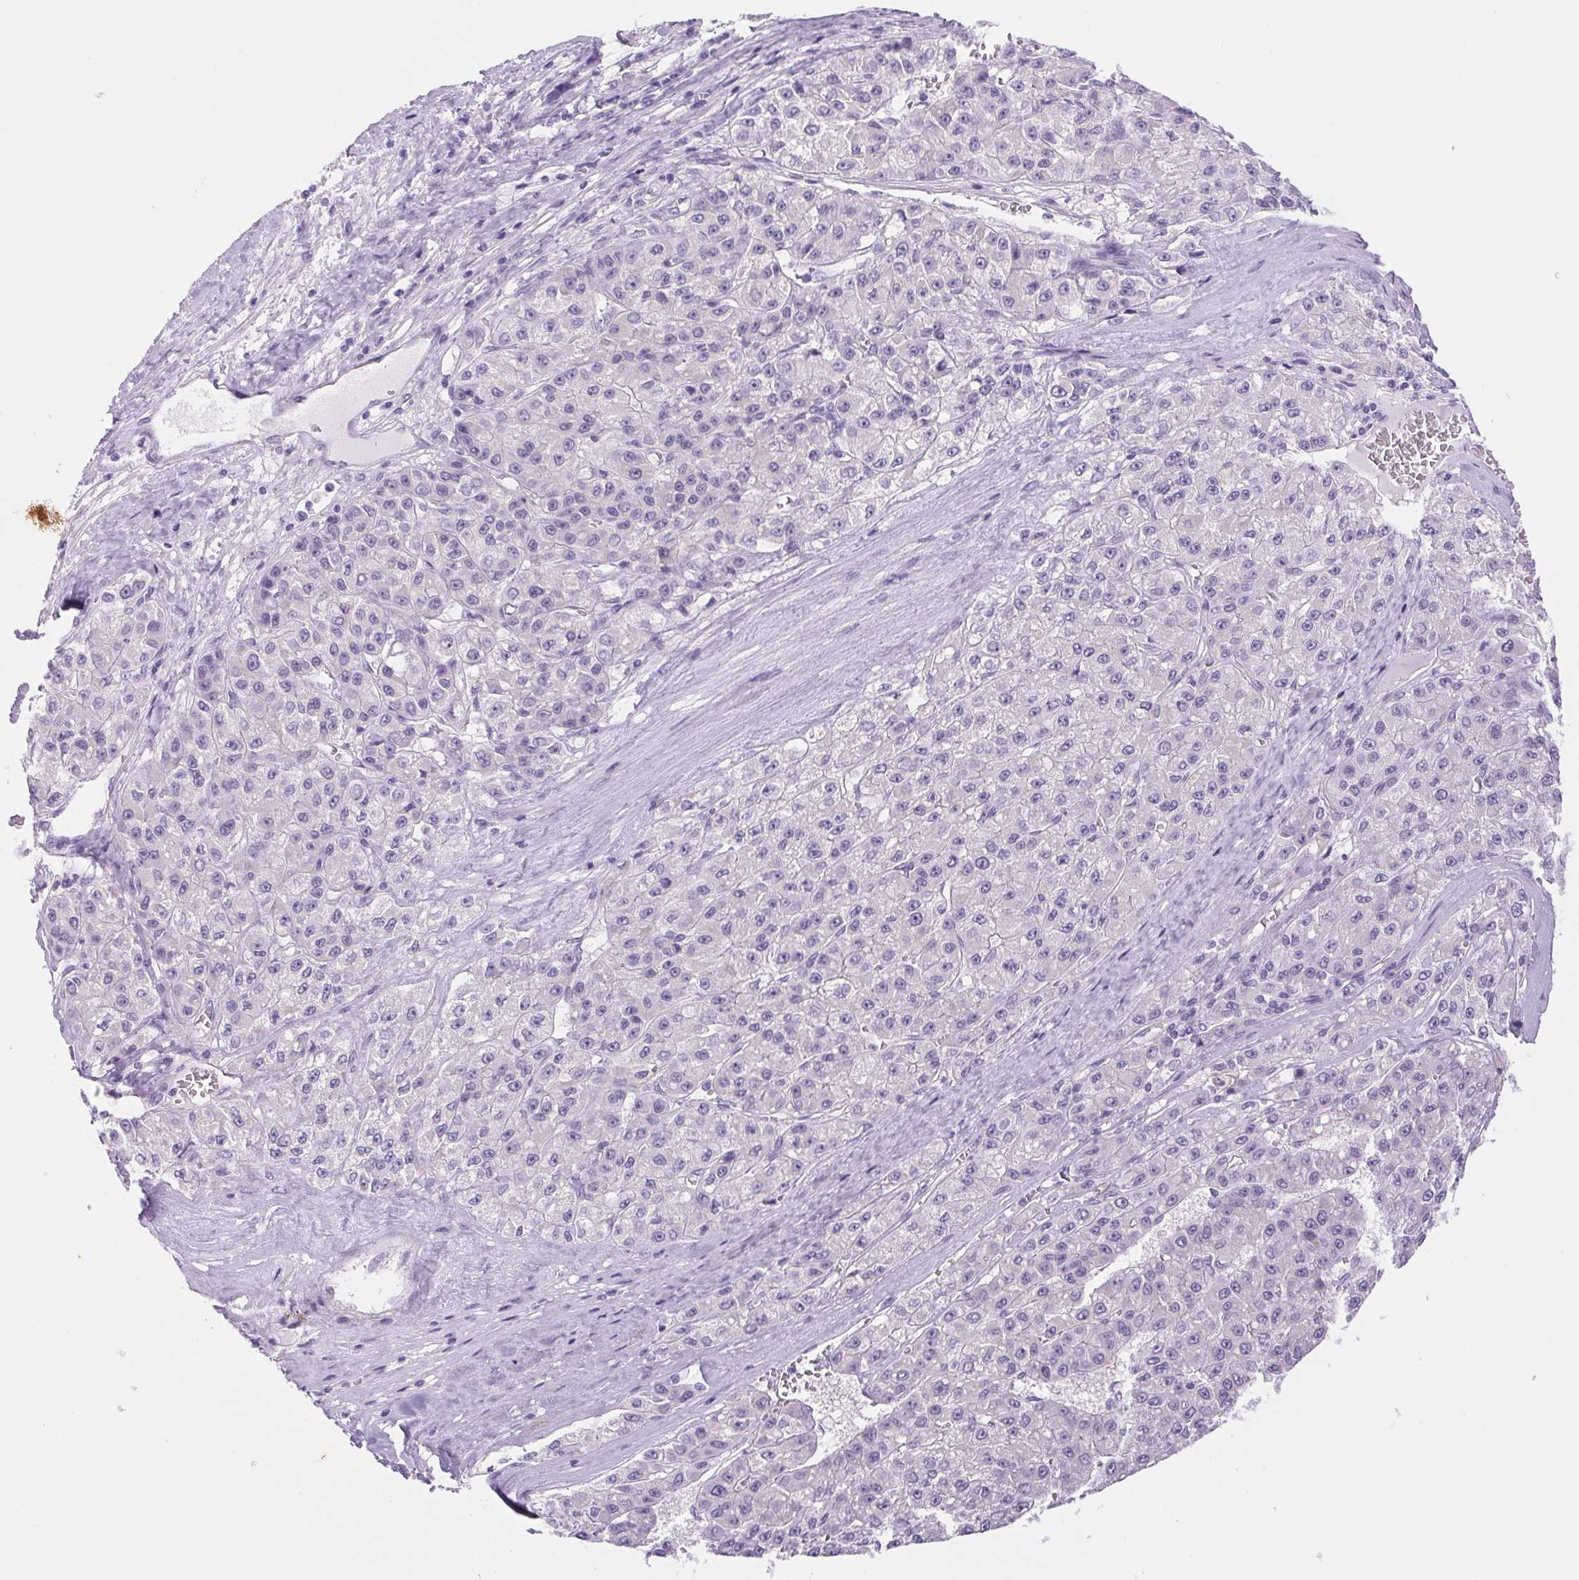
{"staining": {"intensity": "negative", "quantity": "none", "location": "none"}, "tissue": "liver cancer", "cell_type": "Tumor cells", "image_type": "cancer", "snomed": [{"axis": "morphology", "description": "Carcinoma, Hepatocellular, NOS"}, {"axis": "topography", "description": "Liver"}], "caption": "IHC of liver cancer exhibits no expression in tumor cells.", "gene": "DYNC2LI1", "patient": {"sex": "male", "age": 70}}